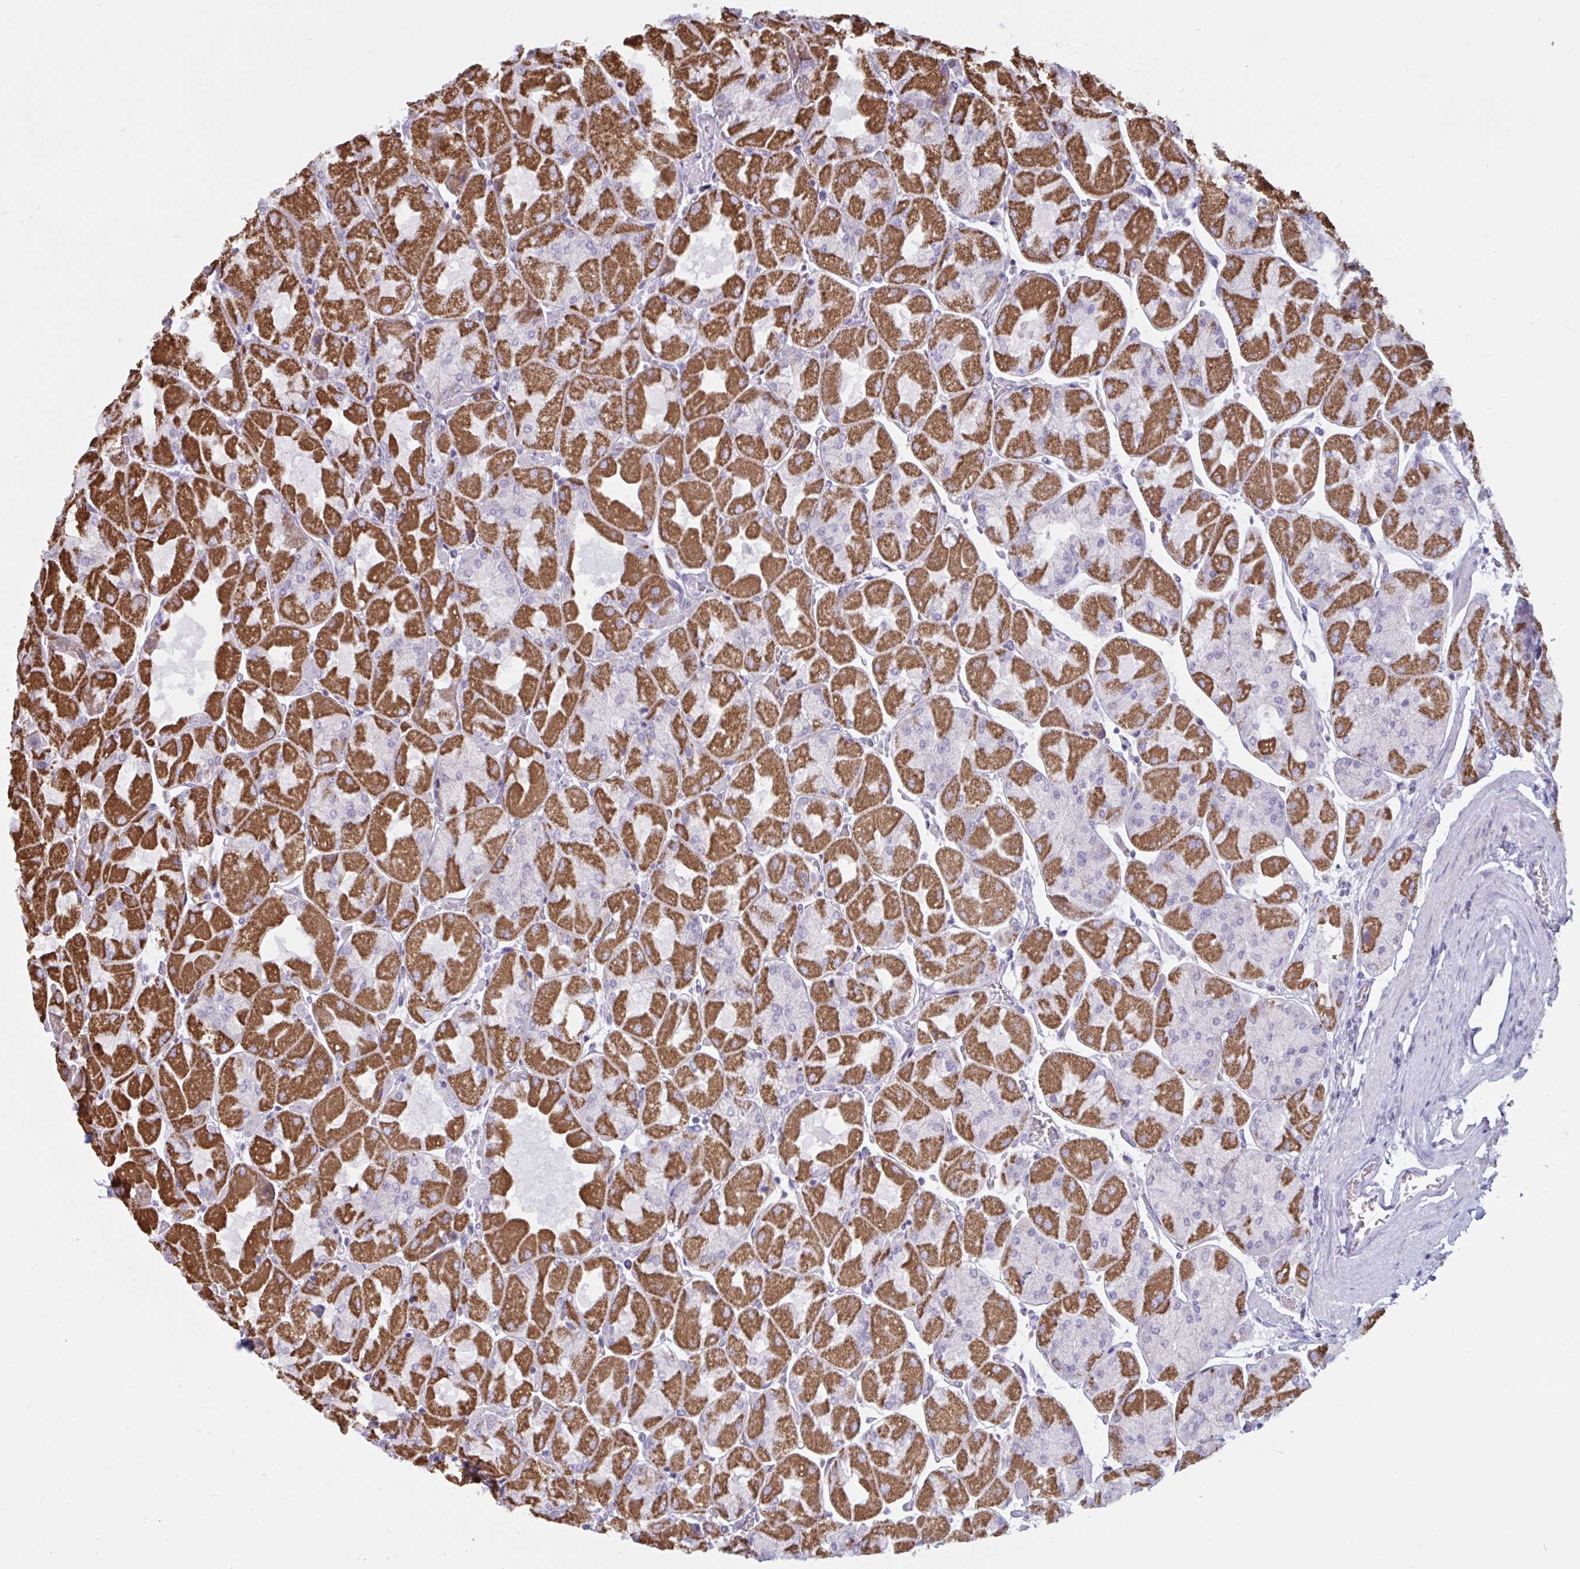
{"staining": {"intensity": "strong", "quantity": "25%-75%", "location": "cytoplasmic/membranous"}, "tissue": "stomach", "cell_type": "Glandular cells", "image_type": "normal", "snomed": [{"axis": "morphology", "description": "Normal tissue, NOS"}, {"axis": "topography", "description": "Stomach"}], "caption": "Immunohistochemical staining of unremarkable stomach exhibits high levels of strong cytoplasmic/membranous staining in approximately 25%-75% of glandular cells.", "gene": "ATG9A", "patient": {"sex": "female", "age": 61}}